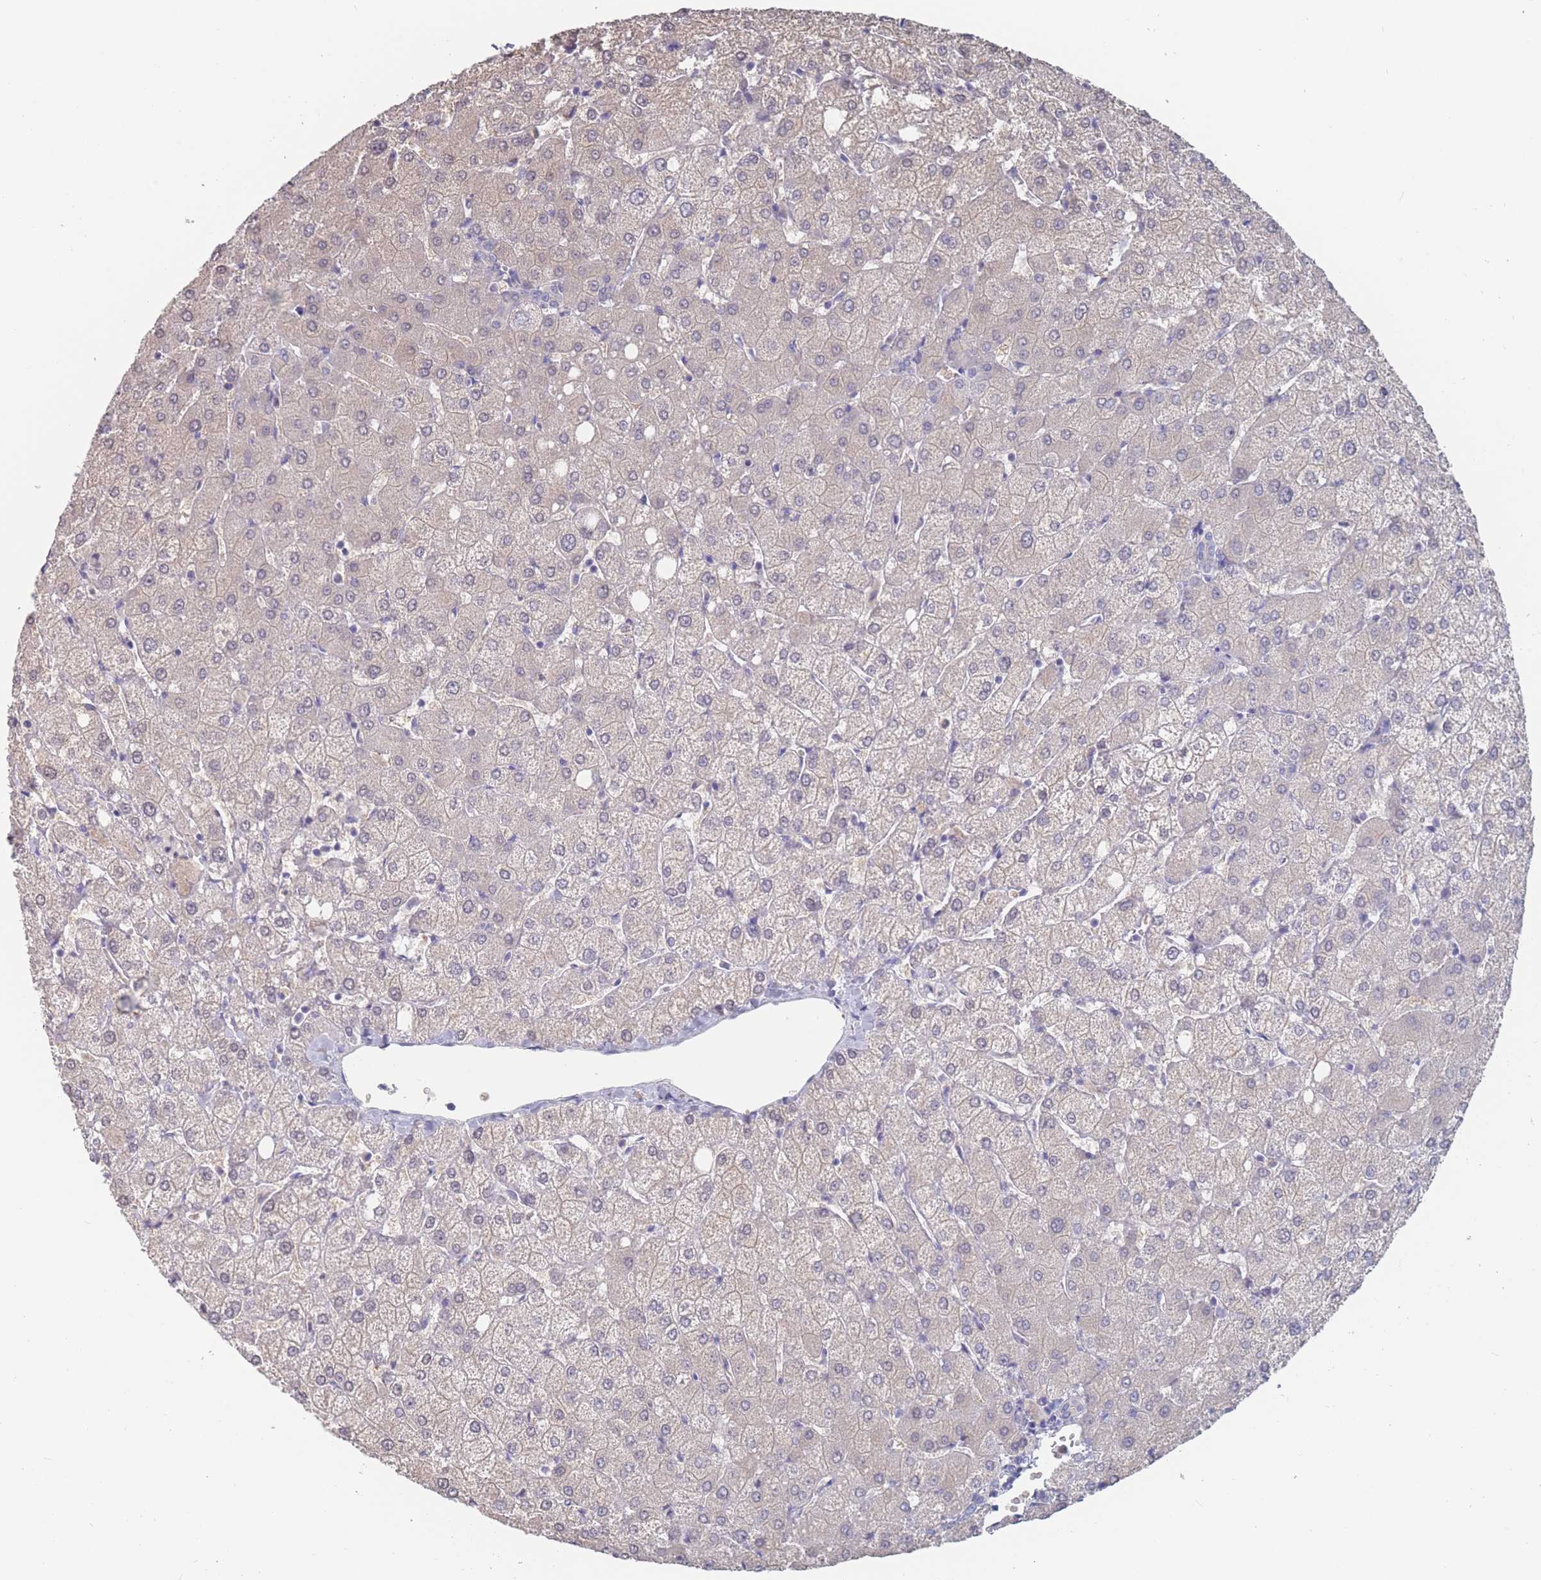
{"staining": {"intensity": "negative", "quantity": "none", "location": "none"}, "tissue": "liver", "cell_type": "Cholangiocytes", "image_type": "normal", "snomed": [{"axis": "morphology", "description": "Normal tissue, NOS"}, {"axis": "topography", "description": "Liver"}], "caption": "This is an immunohistochemistry photomicrograph of normal human liver. There is no staining in cholangiocytes.", "gene": "CYP51A1", "patient": {"sex": "female", "age": 54}}